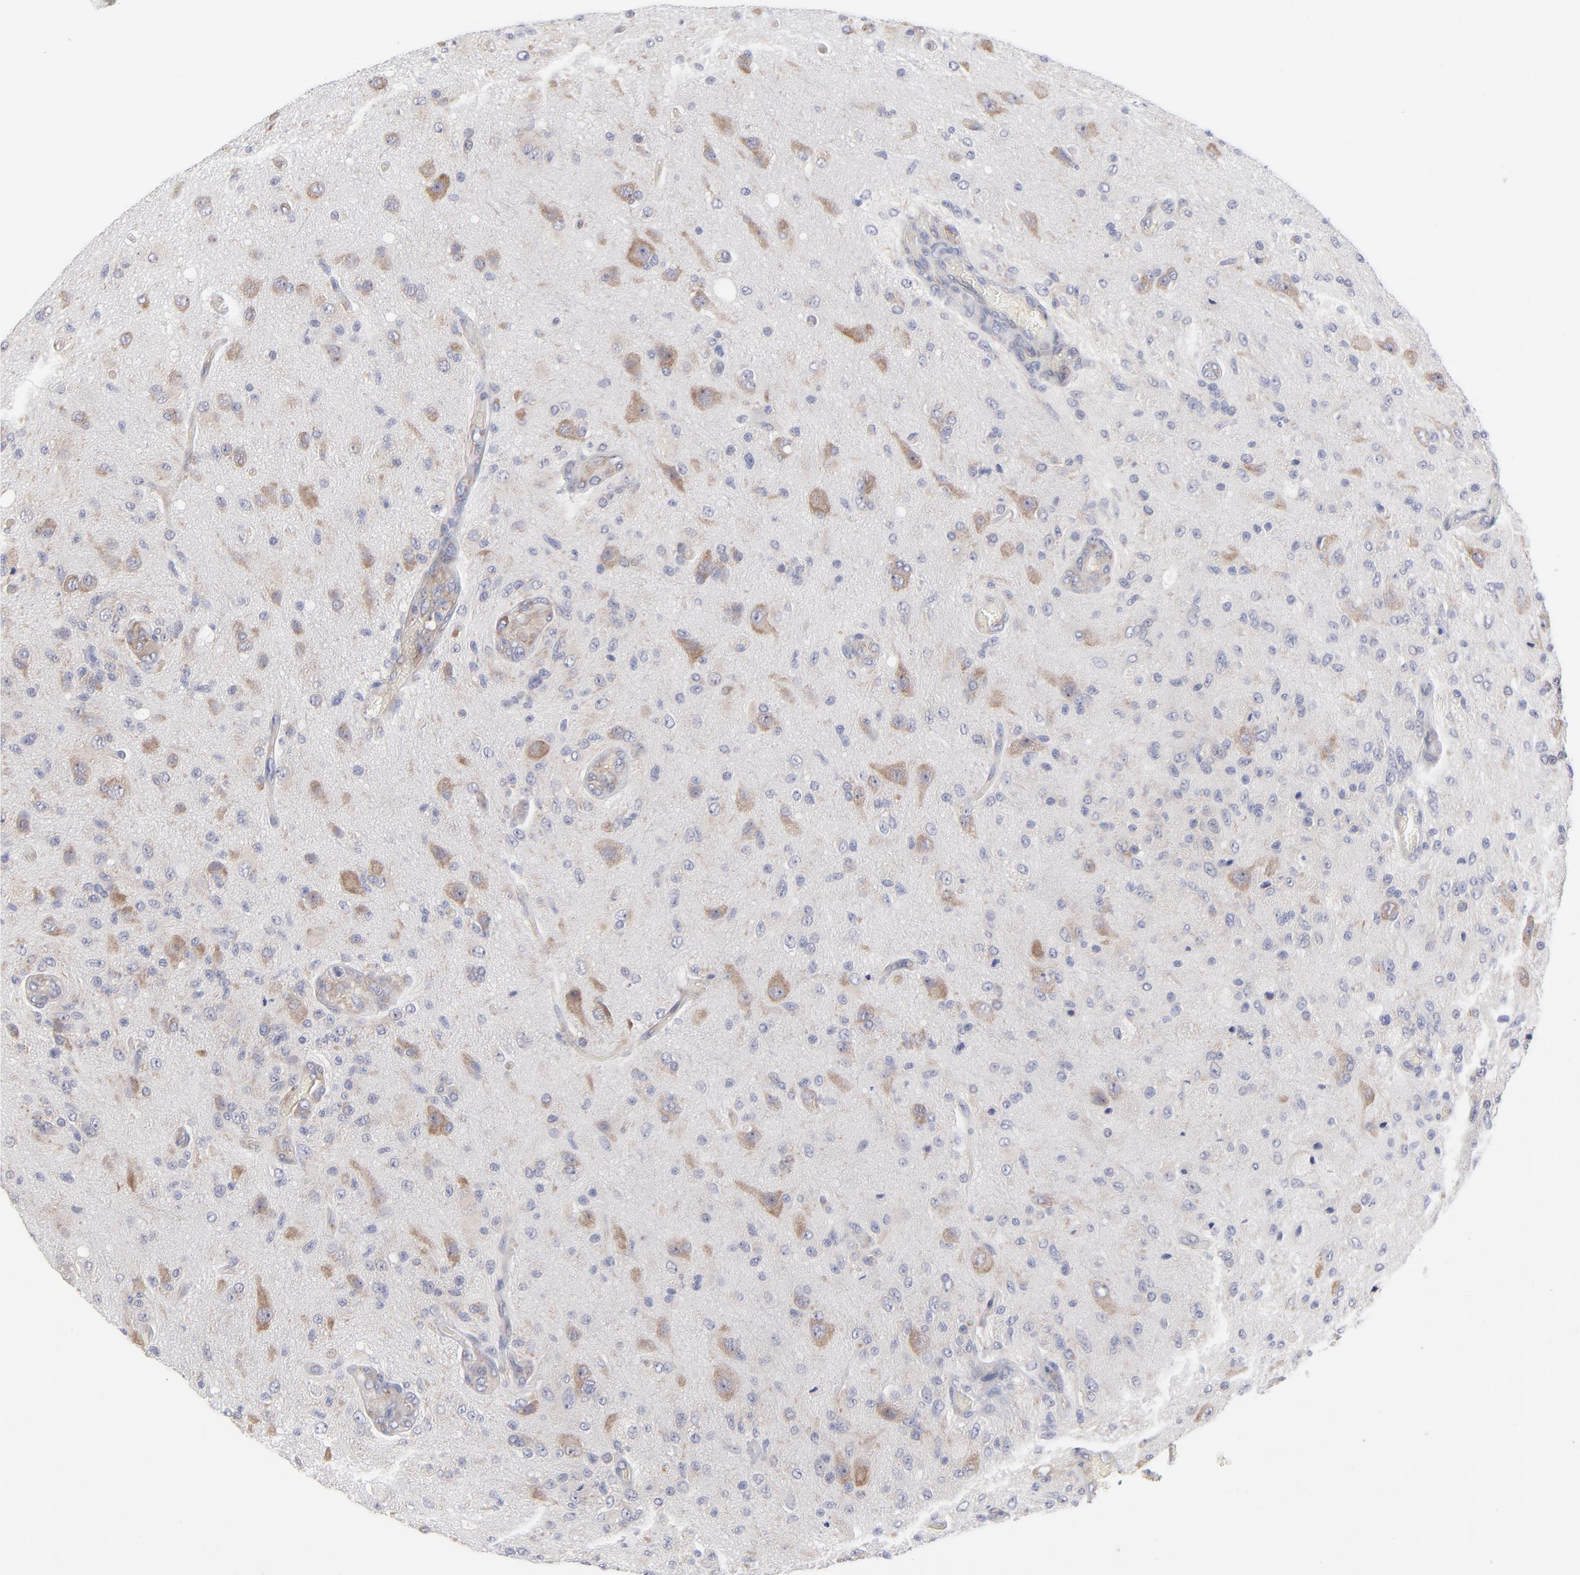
{"staining": {"intensity": "weak", "quantity": "25%-75%", "location": "cytoplasmic/membranous"}, "tissue": "glioma", "cell_type": "Tumor cells", "image_type": "cancer", "snomed": [{"axis": "morphology", "description": "Normal tissue, NOS"}, {"axis": "morphology", "description": "Glioma, malignant, High grade"}, {"axis": "topography", "description": "Cerebral cortex"}], "caption": "Immunohistochemistry (IHC) (DAB) staining of human glioma shows weak cytoplasmic/membranous protein expression in approximately 25%-75% of tumor cells.", "gene": "RPS24", "patient": {"sex": "male", "age": 77}}